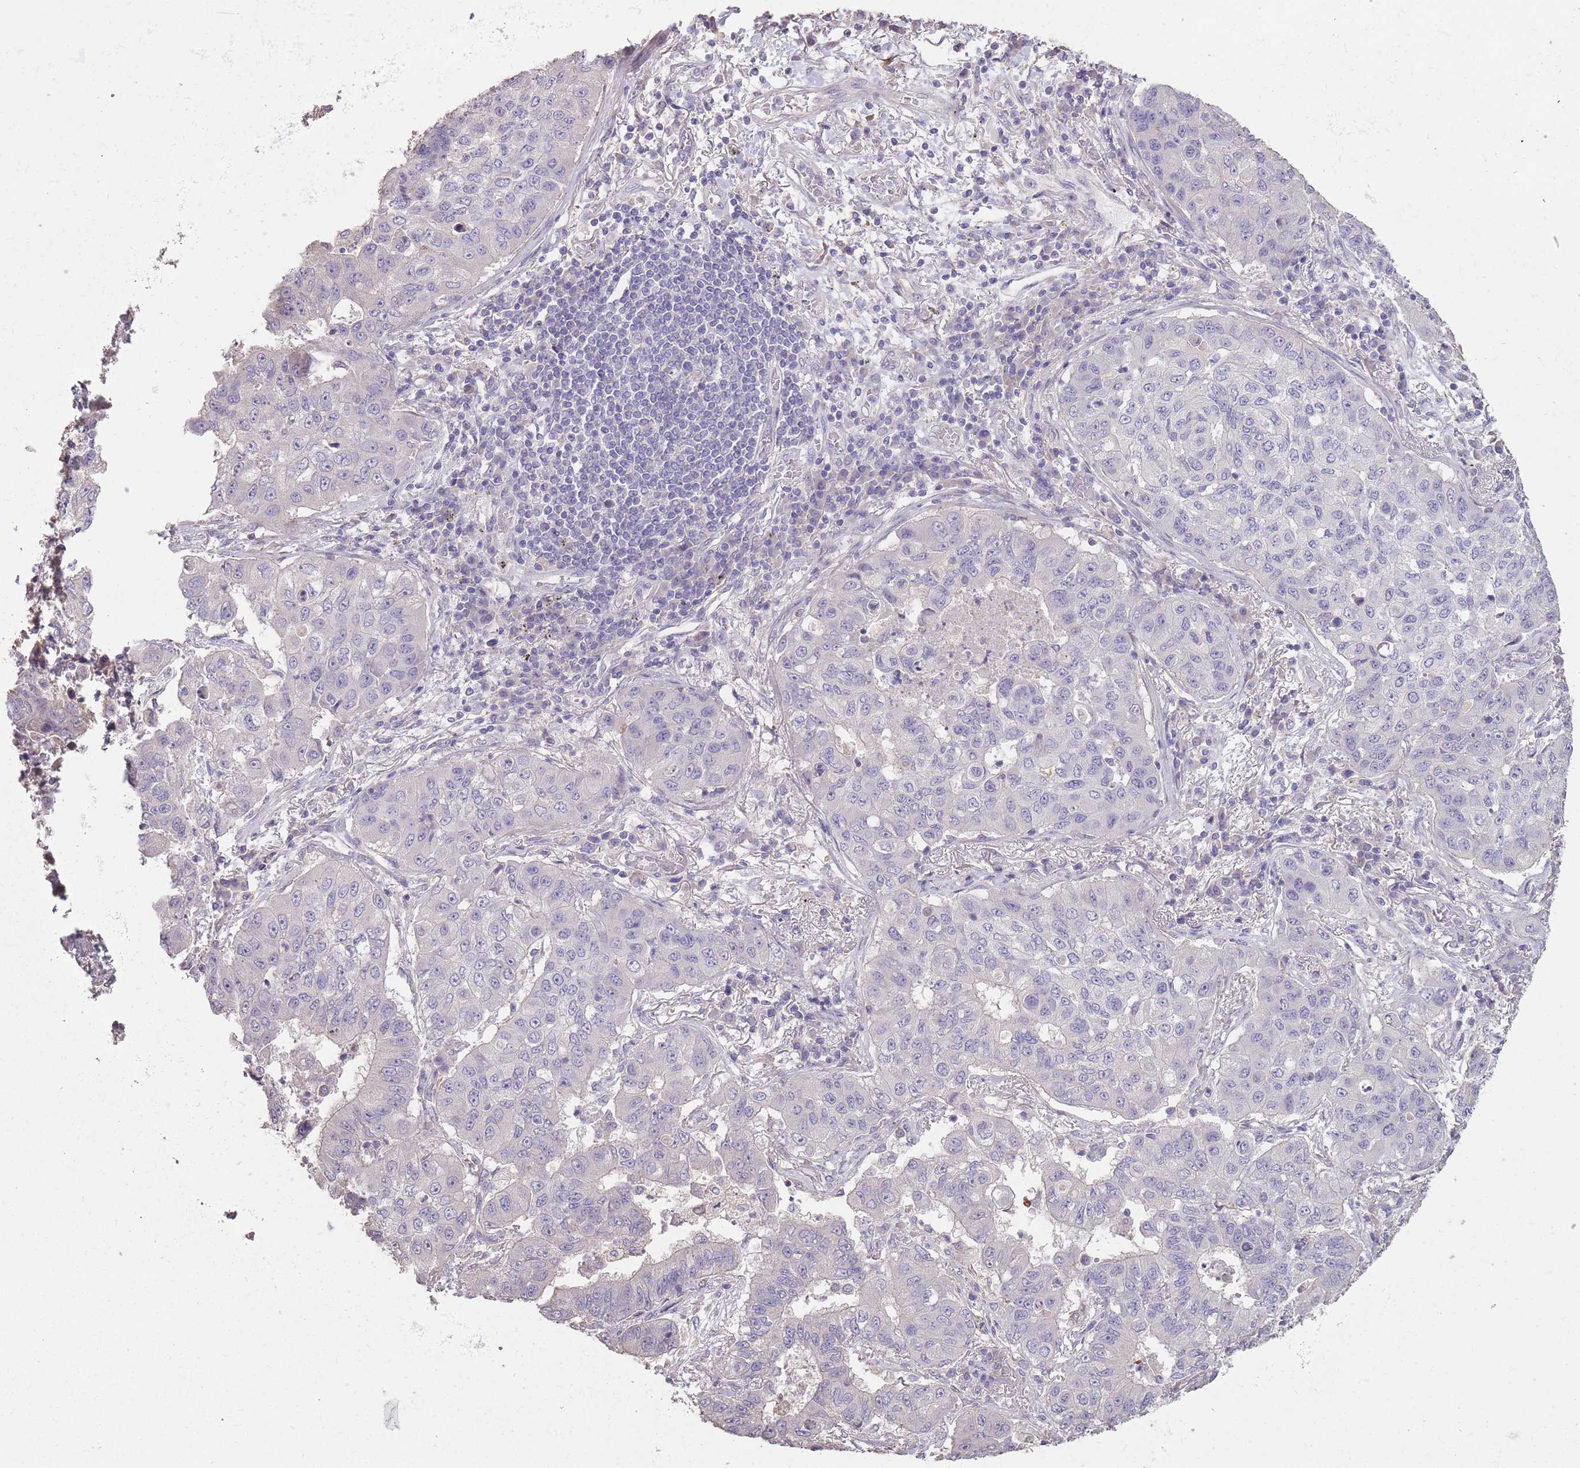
{"staining": {"intensity": "negative", "quantity": "none", "location": "none"}, "tissue": "lung cancer", "cell_type": "Tumor cells", "image_type": "cancer", "snomed": [{"axis": "morphology", "description": "Squamous cell carcinoma, NOS"}, {"axis": "topography", "description": "Lung"}], "caption": "Image shows no protein staining in tumor cells of squamous cell carcinoma (lung) tissue.", "gene": "RSPH10B", "patient": {"sex": "male", "age": 74}}